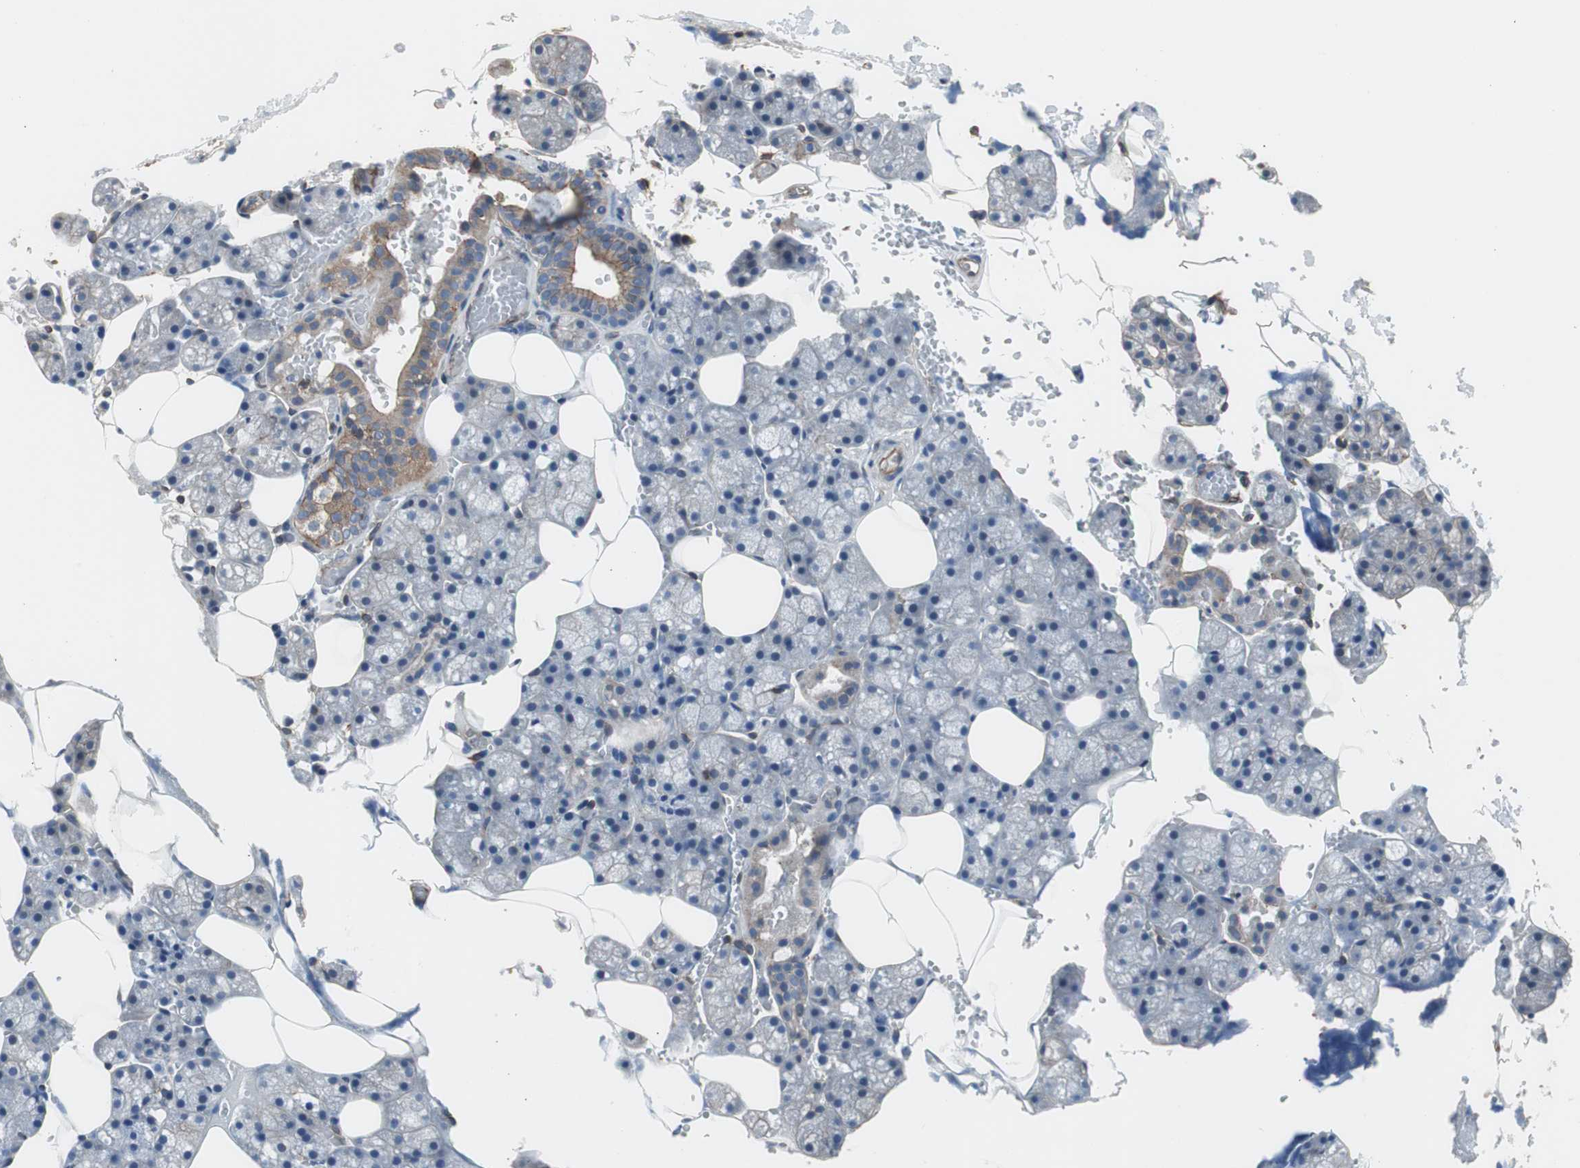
{"staining": {"intensity": "weak", "quantity": "<25%", "location": "cytoplasmic/membranous"}, "tissue": "salivary gland", "cell_type": "Glandular cells", "image_type": "normal", "snomed": [{"axis": "morphology", "description": "Normal tissue, NOS"}, {"axis": "topography", "description": "Salivary gland"}], "caption": "Protein analysis of benign salivary gland exhibits no significant positivity in glandular cells.", "gene": "KIF3B", "patient": {"sex": "male", "age": 62}}